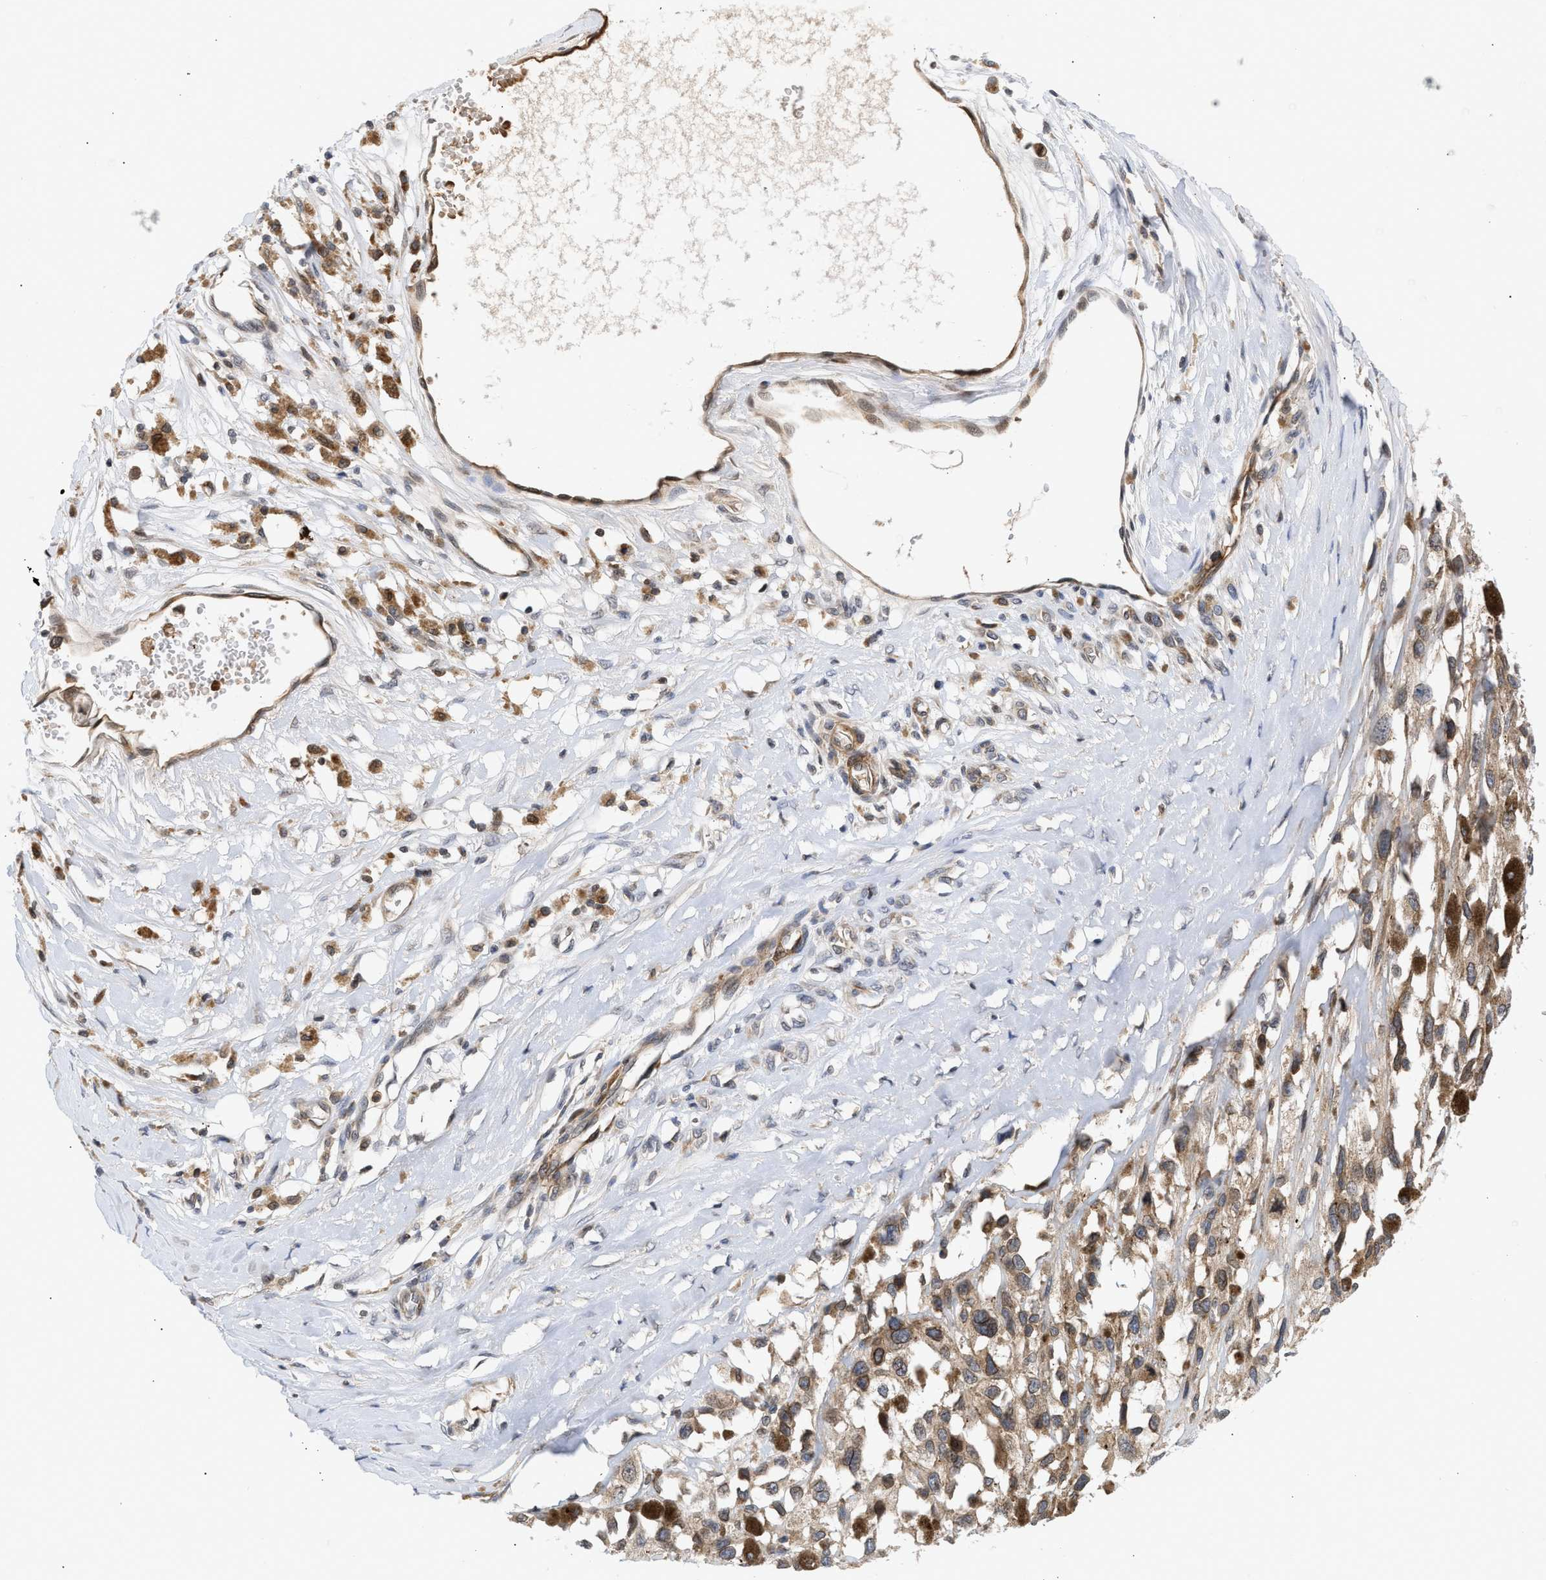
{"staining": {"intensity": "weak", "quantity": ">75%", "location": "cytoplasmic/membranous,nuclear"}, "tissue": "melanoma", "cell_type": "Tumor cells", "image_type": "cancer", "snomed": [{"axis": "morphology", "description": "Malignant melanoma, Metastatic site"}, {"axis": "topography", "description": "Lymph node"}], "caption": "This is a histology image of immunohistochemistry (IHC) staining of malignant melanoma (metastatic site), which shows weak staining in the cytoplasmic/membranous and nuclear of tumor cells.", "gene": "NUP62", "patient": {"sex": "male", "age": 59}}